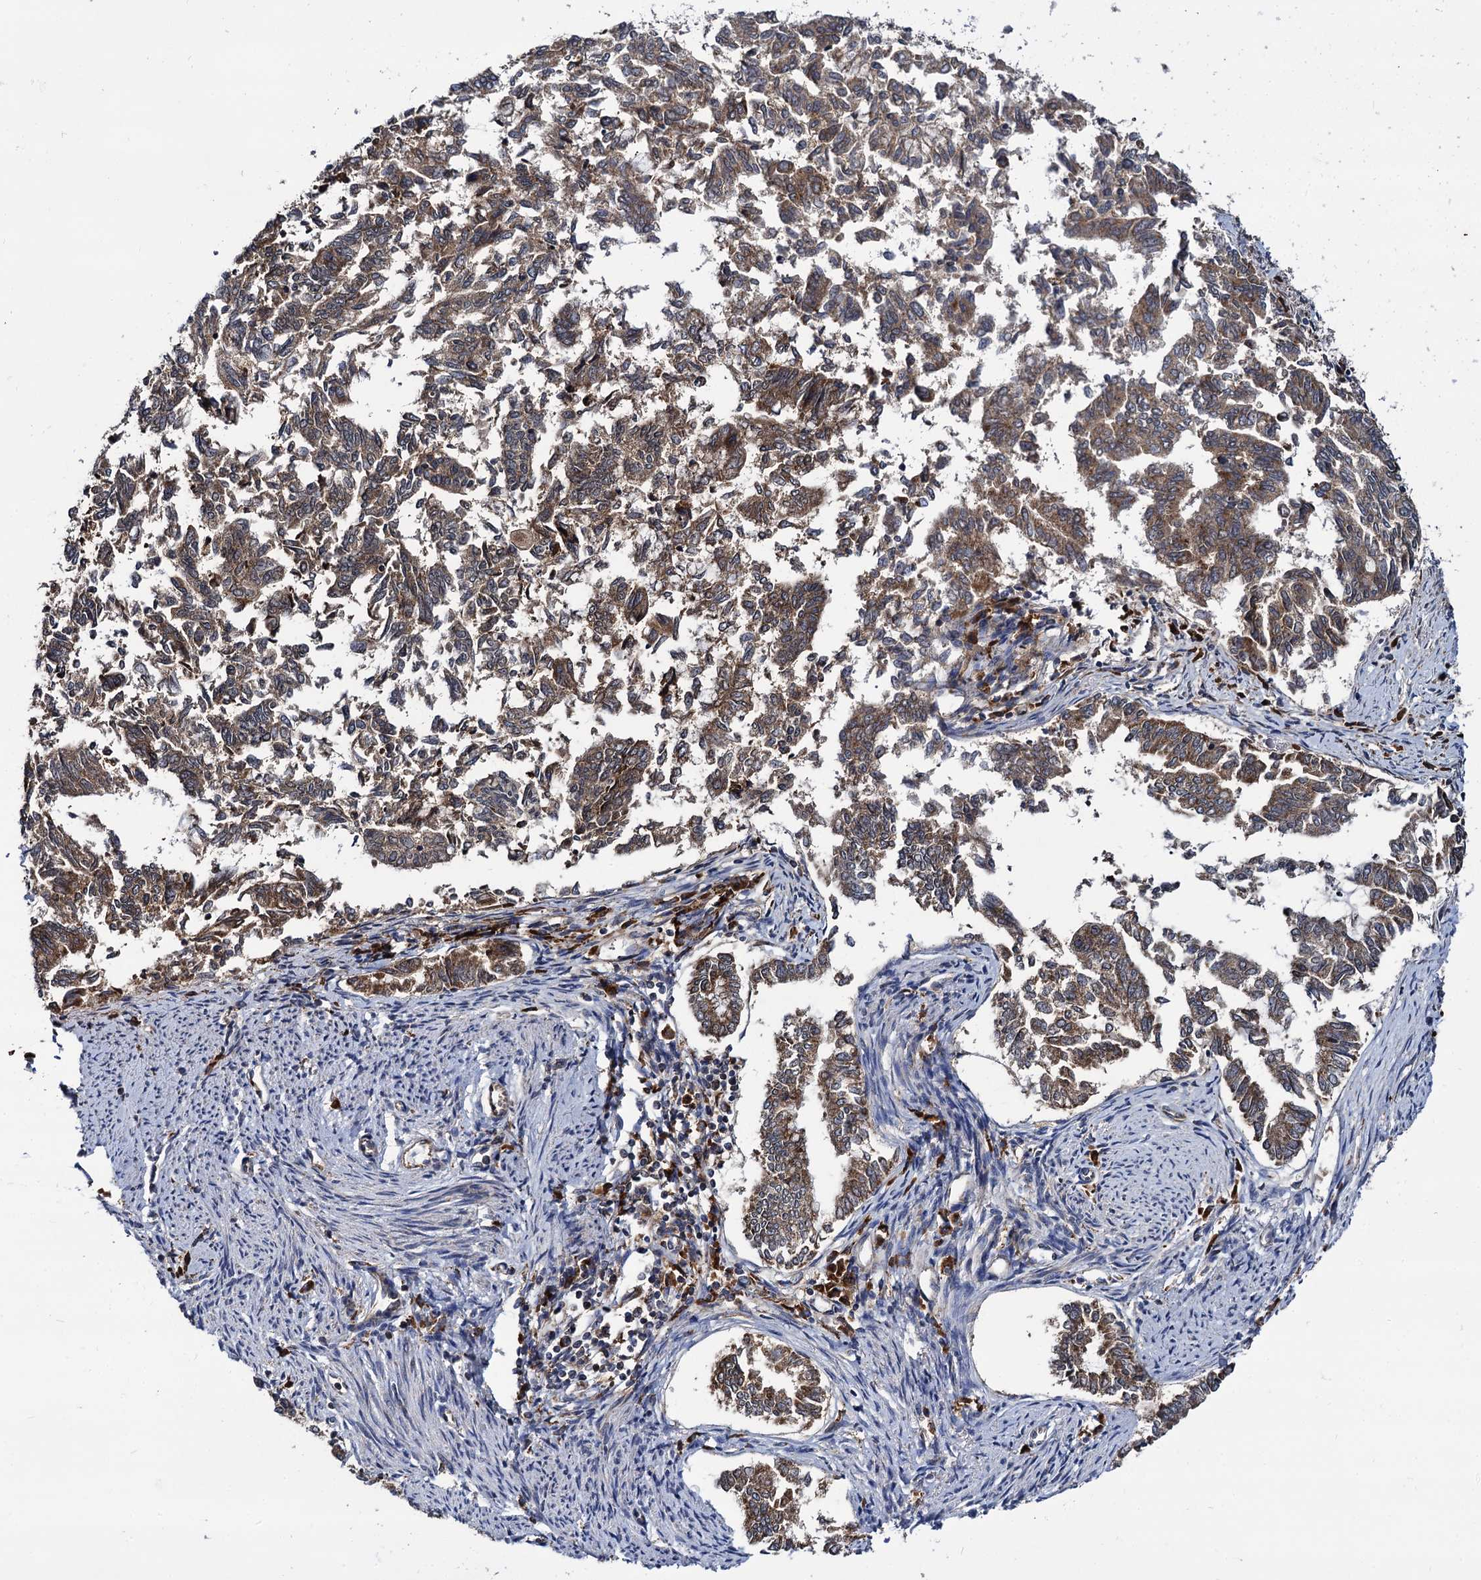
{"staining": {"intensity": "moderate", "quantity": ">75%", "location": "cytoplasmic/membranous"}, "tissue": "endometrial cancer", "cell_type": "Tumor cells", "image_type": "cancer", "snomed": [{"axis": "morphology", "description": "Adenocarcinoma, NOS"}, {"axis": "topography", "description": "Endometrium"}], "caption": "Protein staining of endometrial adenocarcinoma tissue shows moderate cytoplasmic/membranous staining in approximately >75% of tumor cells.", "gene": "UFM1", "patient": {"sex": "female", "age": 79}}